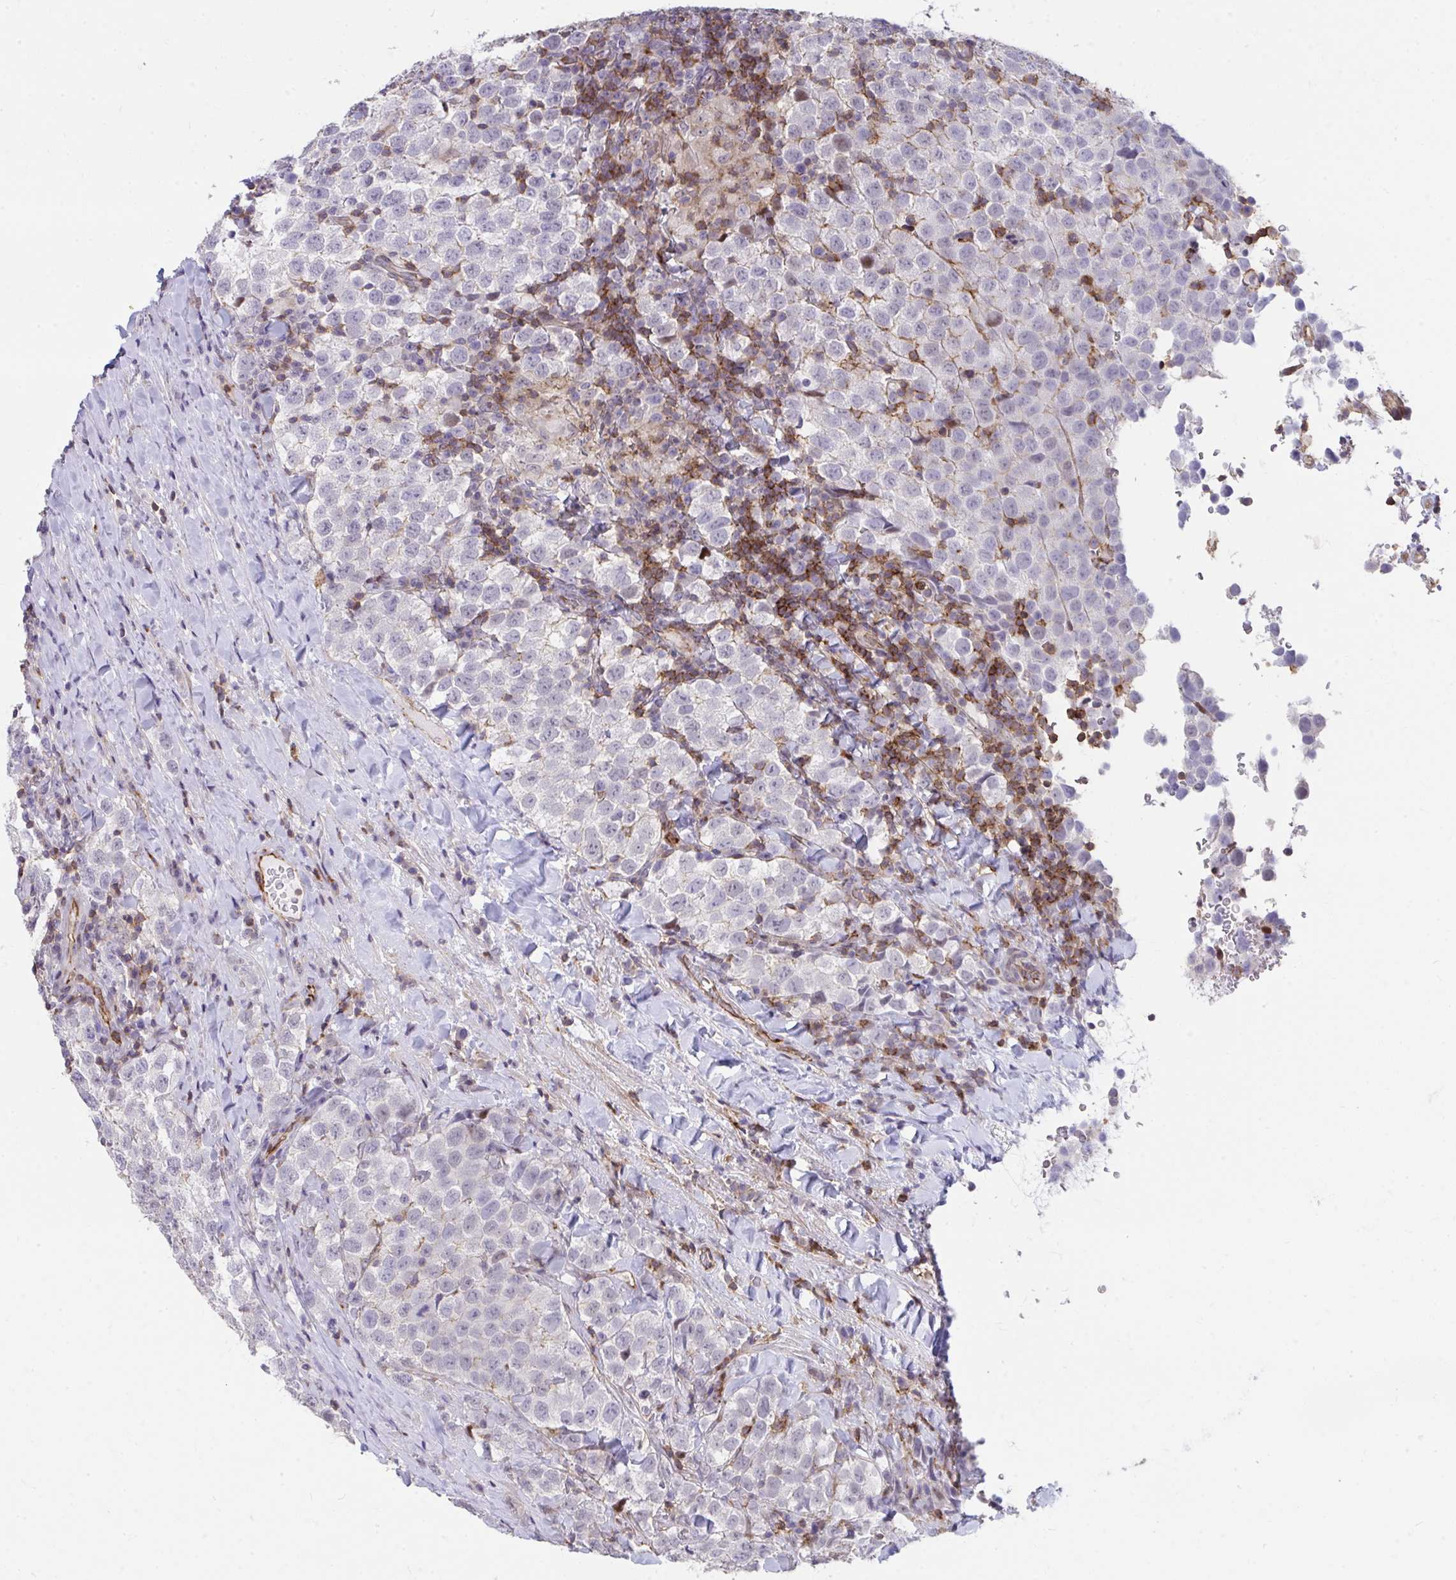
{"staining": {"intensity": "negative", "quantity": "none", "location": "none"}, "tissue": "testis cancer", "cell_type": "Tumor cells", "image_type": "cancer", "snomed": [{"axis": "morphology", "description": "Seminoma, NOS"}, {"axis": "topography", "description": "Testis"}], "caption": "Immunohistochemistry (IHC) image of neoplastic tissue: human testis cancer (seminoma) stained with DAB demonstrates no significant protein staining in tumor cells.", "gene": "FOXN3", "patient": {"sex": "male", "age": 34}}